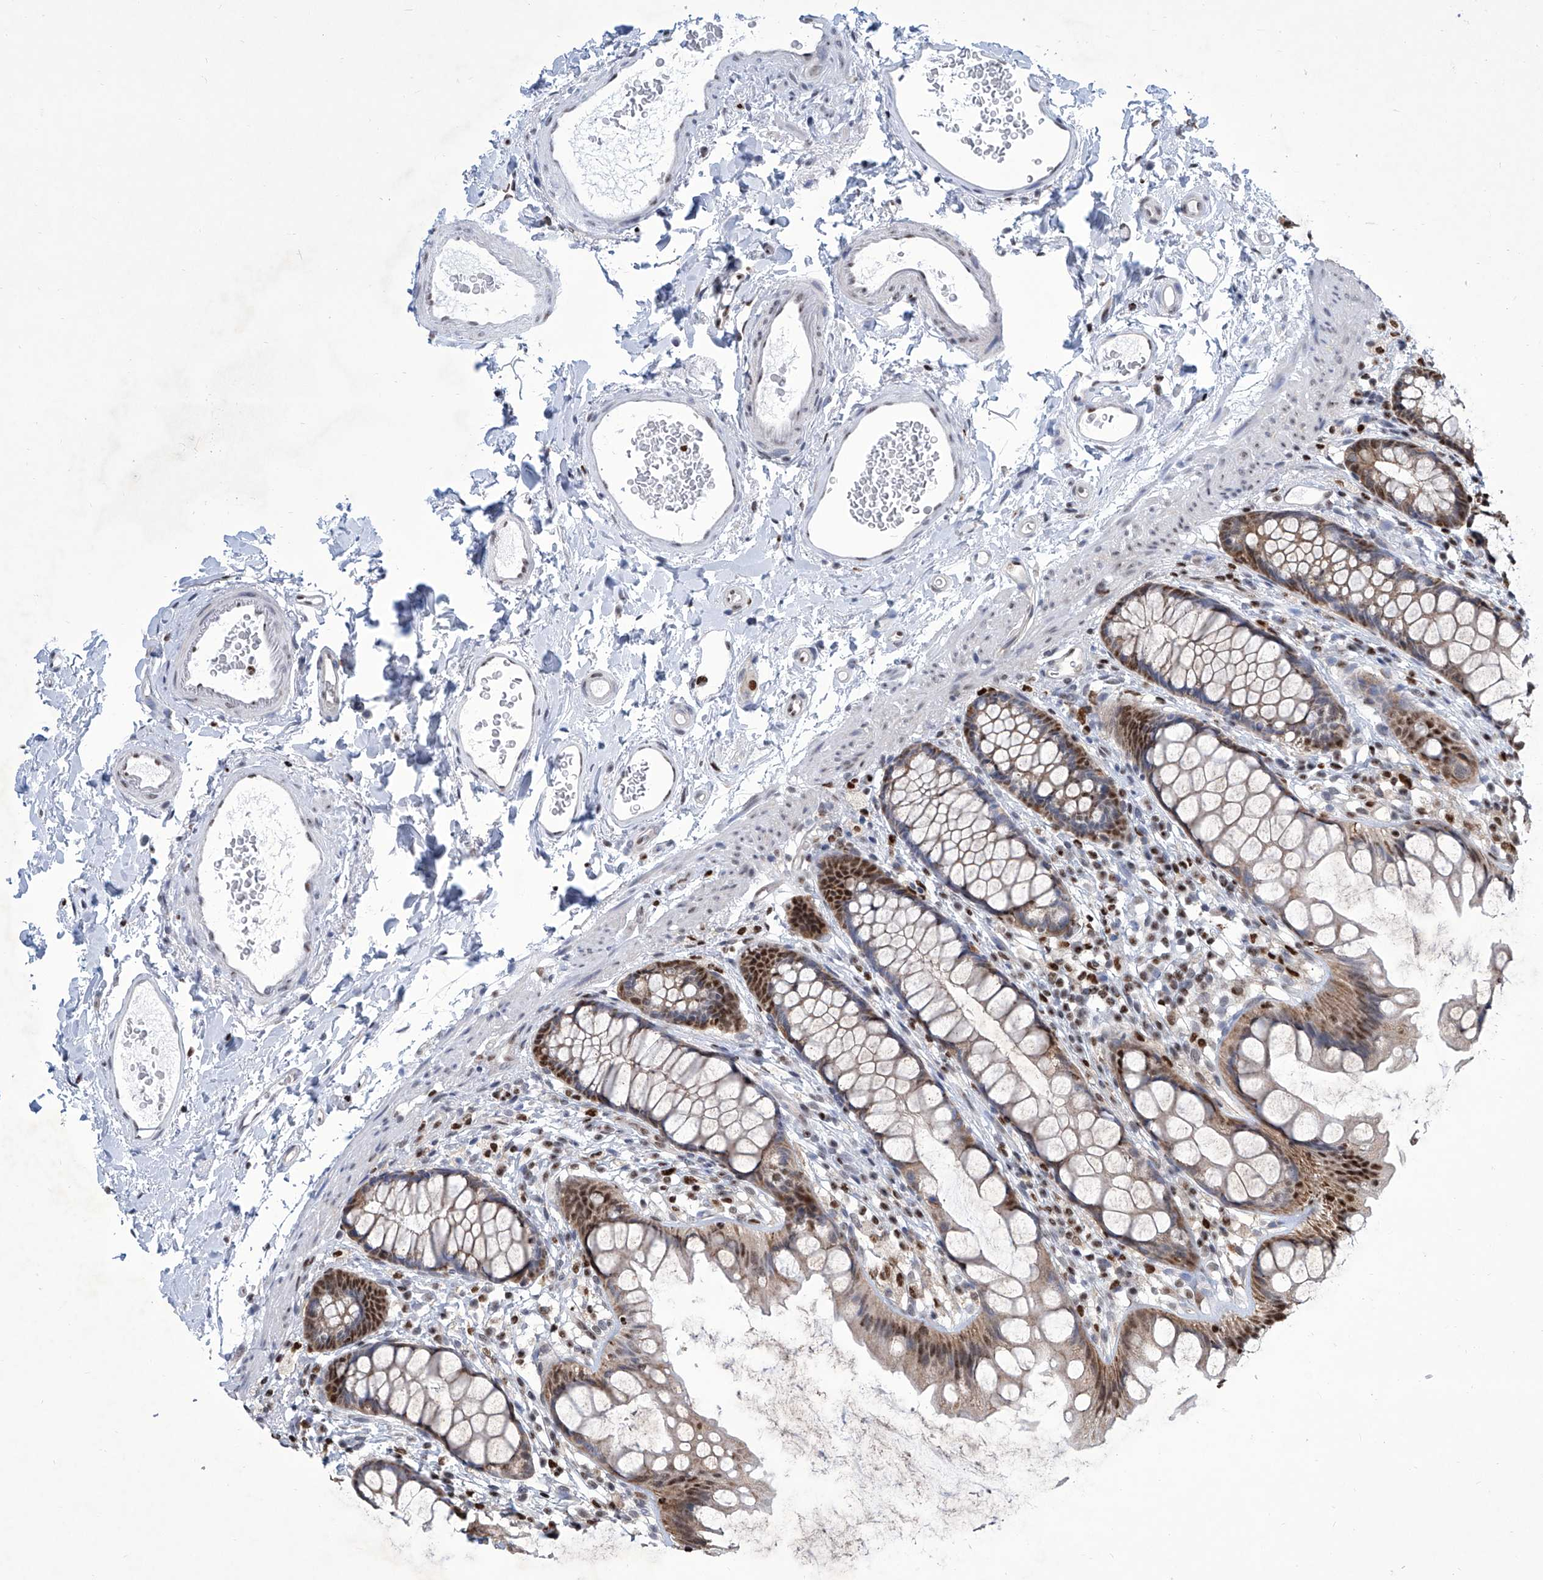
{"staining": {"intensity": "moderate", "quantity": ">75%", "location": "cytoplasmic/membranous,nuclear"}, "tissue": "rectum", "cell_type": "Glandular cells", "image_type": "normal", "snomed": [{"axis": "morphology", "description": "Normal tissue, NOS"}, {"axis": "topography", "description": "Rectum"}], "caption": "Rectum stained with immunohistochemistry (IHC) demonstrates moderate cytoplasmic/membranous,nuclear positivity in approximately >75% of glandular cells. The staining was performed using DAB to visualize the protein expression in brown, while the nuclei were stained in blue with hematoxylin (Magnification: 20x).", "gene": "SREBF2", "patient": {"sex": "female", "age": 65}}